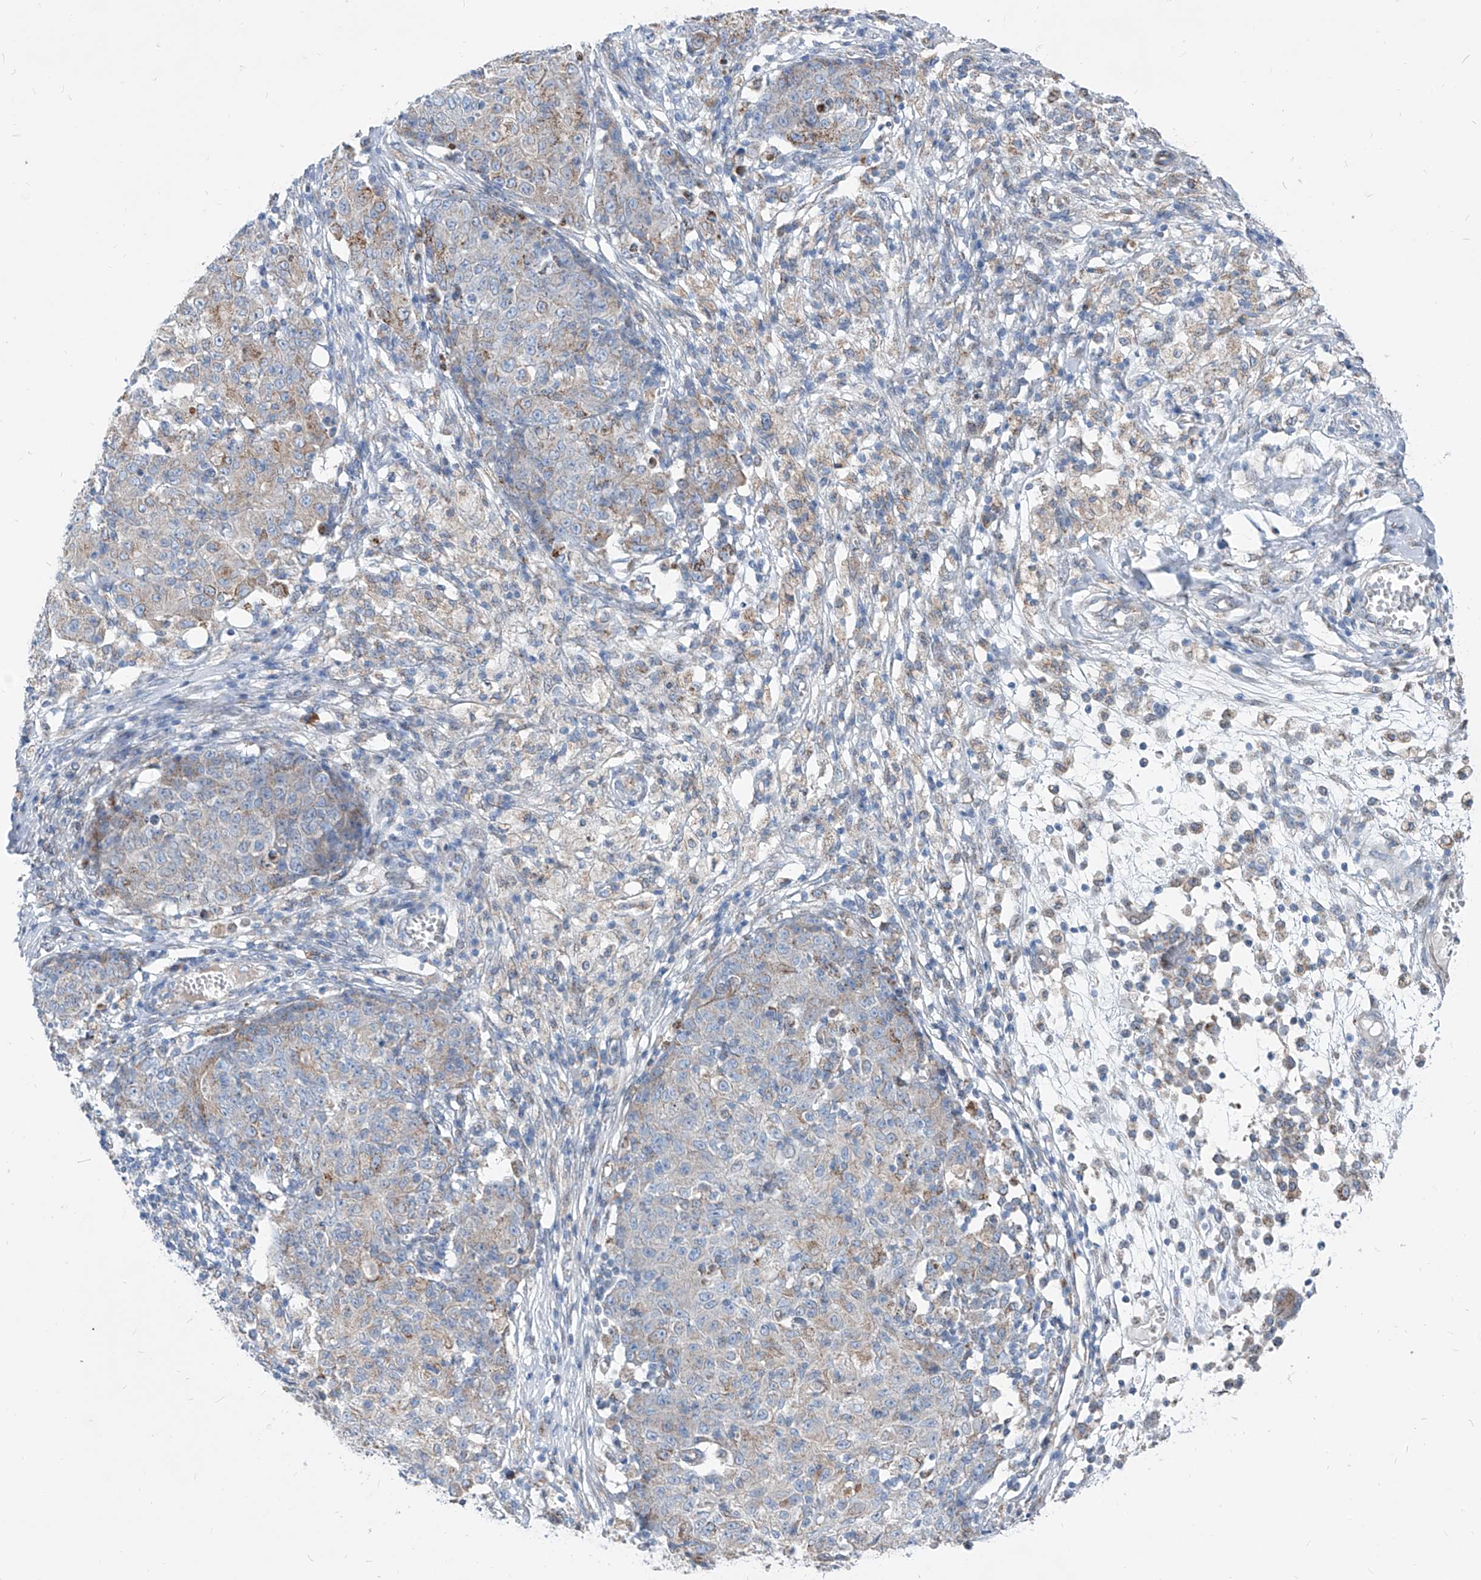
{"staining": {"intensity": "moderate", "quantity": "<25%", "location": "cytoplasmic/membranous"}, "tissue": "ovarian cancer", "cell_type": "Tumor cells", "image_type": "cancer", "snomed": [{"axis": "morphology", "description": "Carcinoma, endometroid"}, {"axis": "topography", "description": "Ovary"}], "caption": "This is an image of immunohistochemistry staining of ovarian cancer, which shows moderate positivity in the cytoplasmic/membranous of tumor cells.", "gene": "AGPS", "patient": {"sex": "female", "age": 42}}